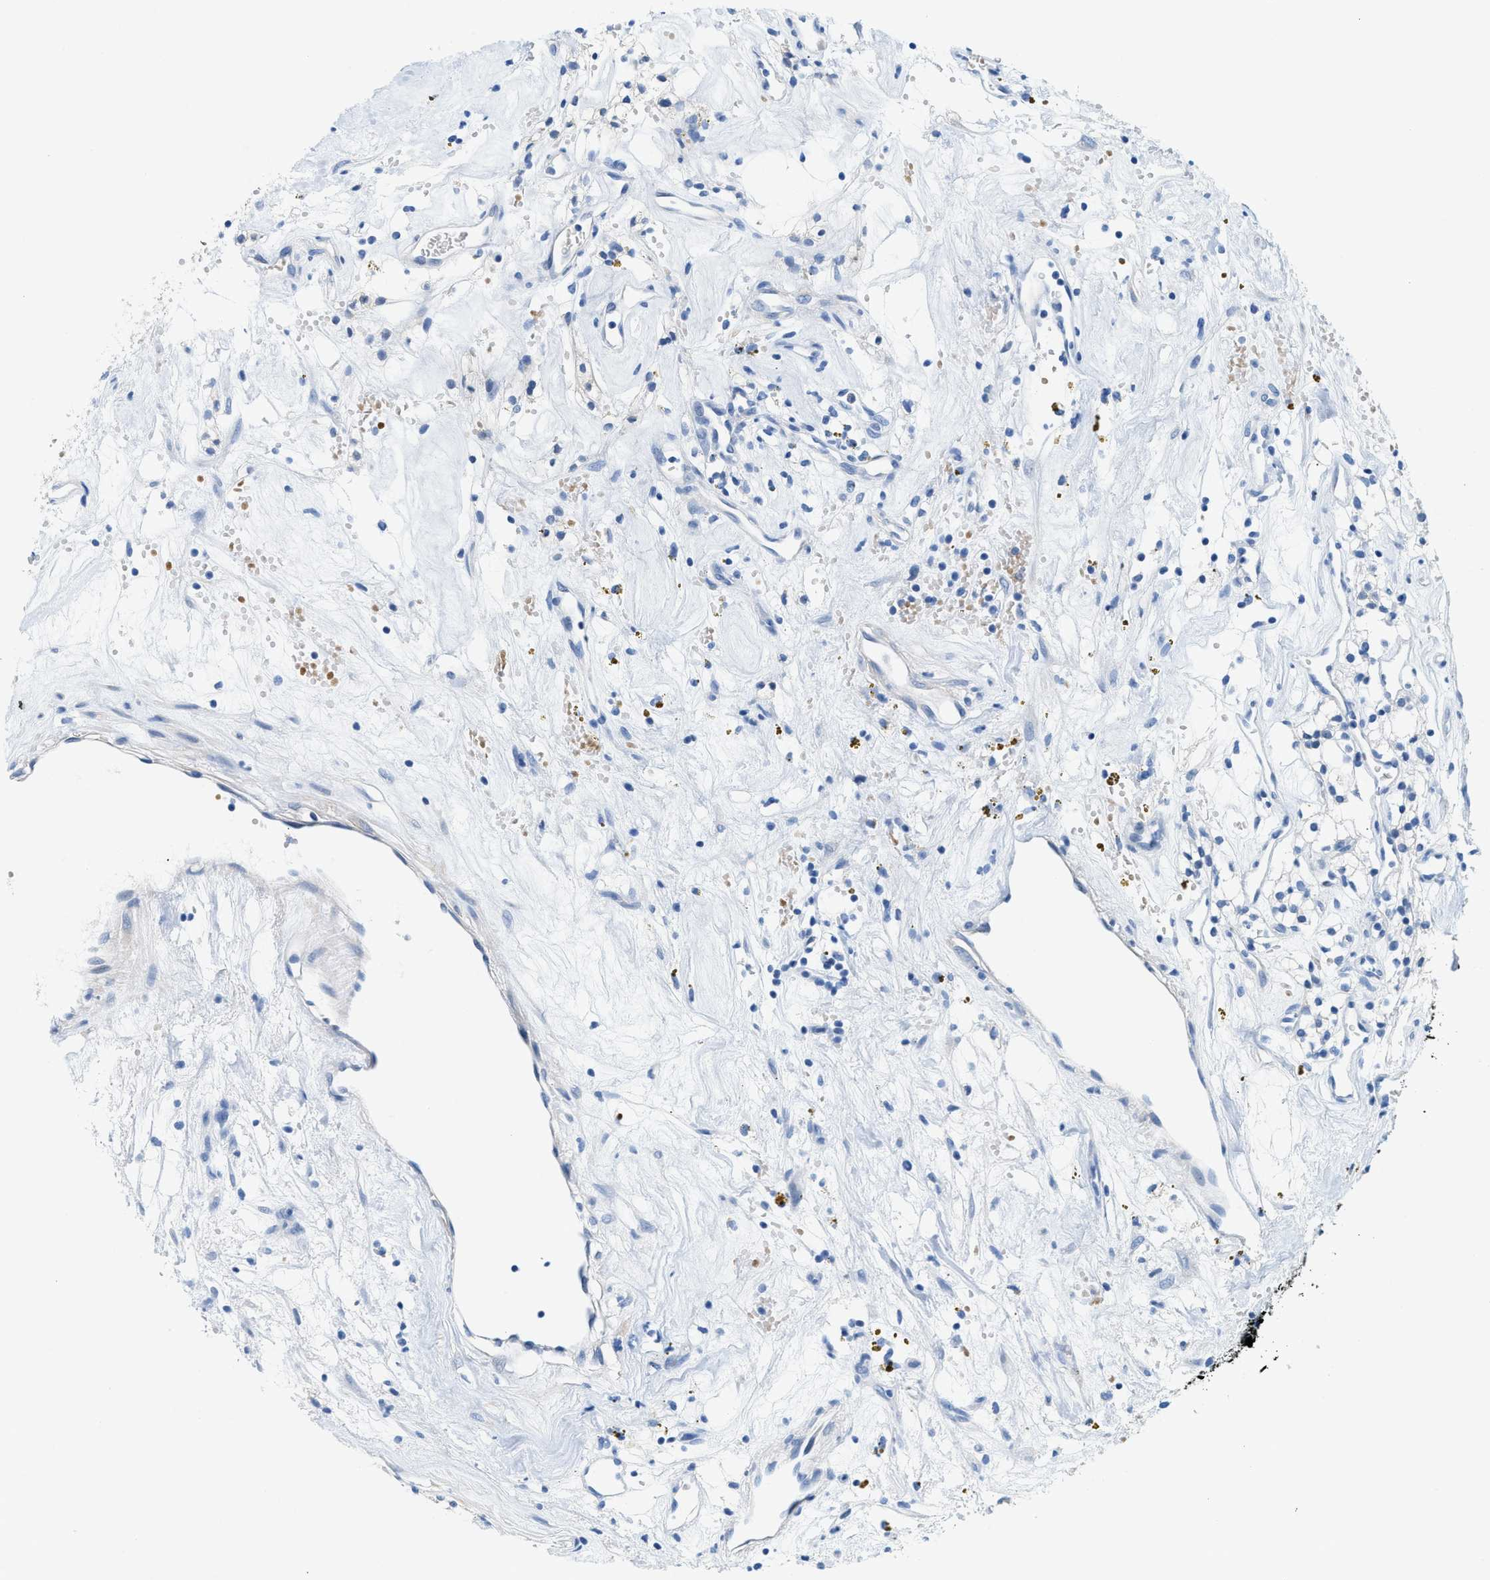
{"staining": {"intensity": "negative", "quantity": "none", "location": "none"}, "tissue": "renal cancer", "cell_type": "Tumor cells", "image_type": "cancer", "snomed": [{"axis": "morphology", "description": "Adenocarcinoma, NOS"}, {"axis": "topography", "description": "Kidney"}], "caption": "Protein analysis of adenocarcinoma (renal) demonstrates no significant staining in tumor cells. (DAB (3,3'-diaminobenzidine) IHC with hematoxylin counter stain).", "gene": "BPGM", "patient": {"sex": "male", "age": 59}}